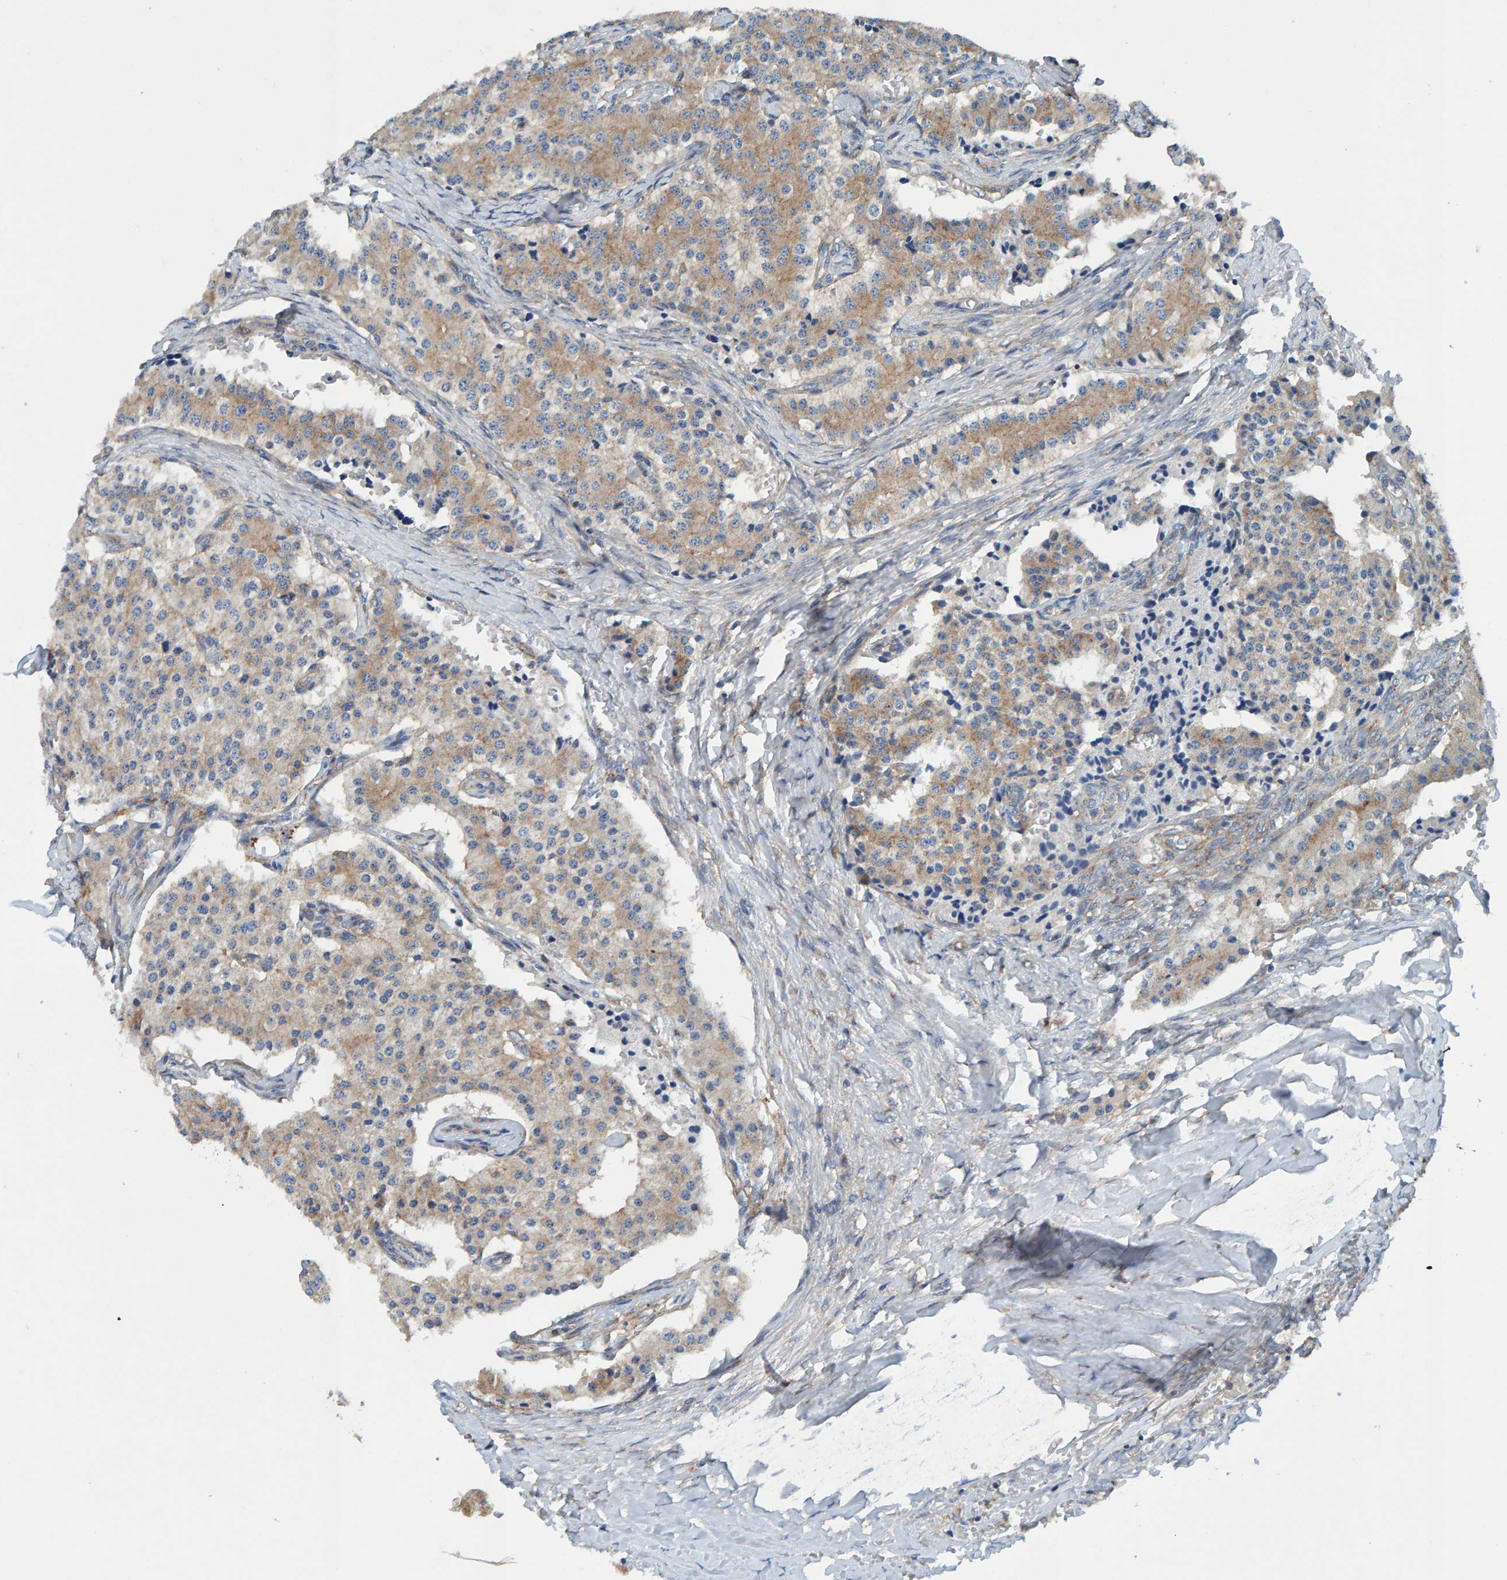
{"staining": {"intensity": "weak", "quantity": "25%-75%", "location": "cytoplasmic/membranous"}, "tissue": "carcinoid", "cell_type": "Tumor cells", "image_type": "cancer", "snomed": [{"axis": "morphology", "description": "Carcinoid, malignant, NOS"}, {"axis": "topography", "description": "Colon"}], "caption": "Carcinoid (malignant) stained with immunohistochemistry reveals weak cytoplasmic/membranous positivity in about 25%-75% of tumor cells. Using DAB (3,3'-diaminobenzidine) (brown) and hematoxylin (blue) stains, captured at high magnification using brightfield microscopy.", "gene": "MKLN1", "patient": {"sex": "female", "age": 52}}